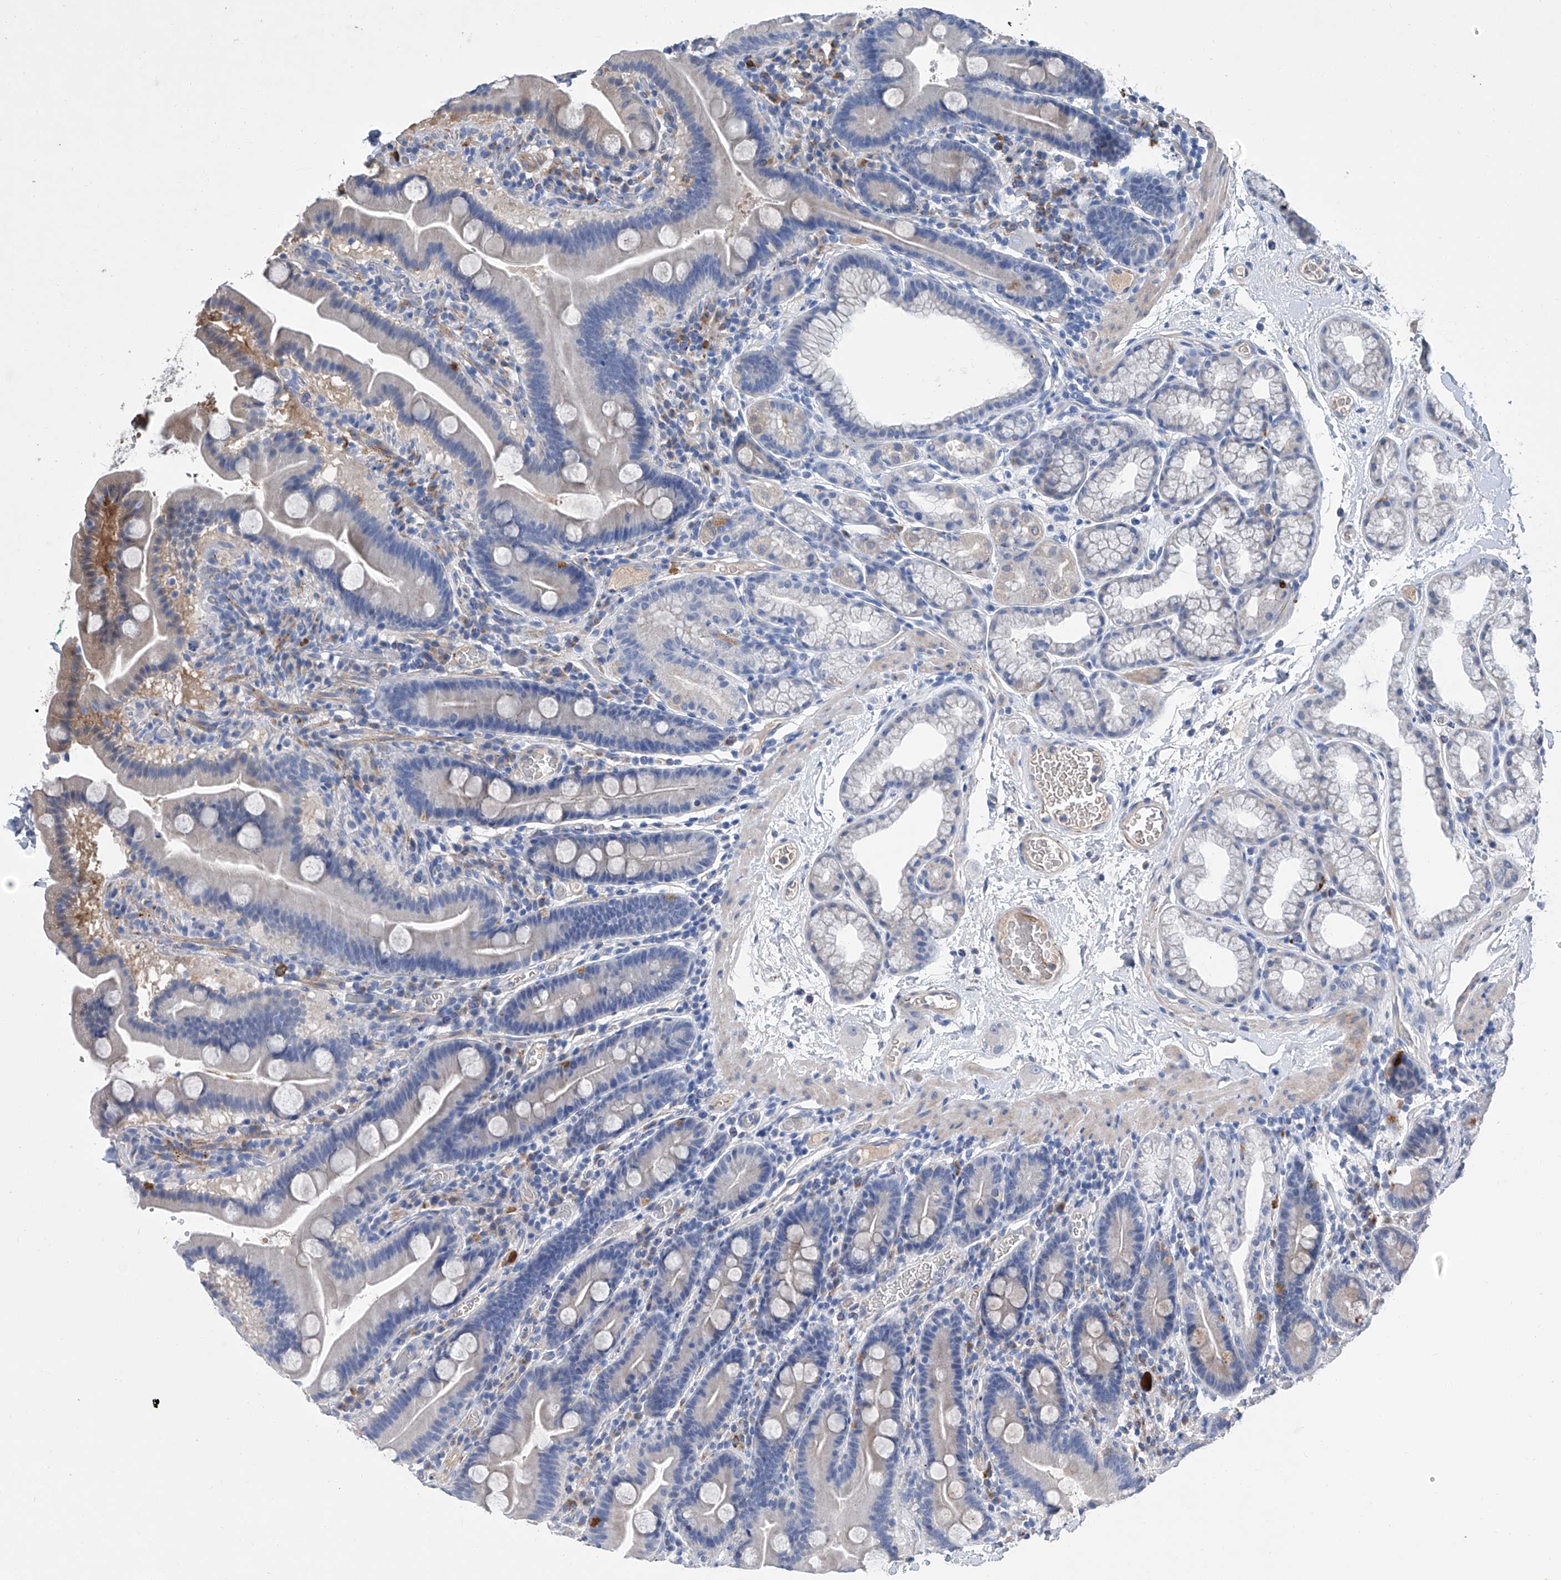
{"staining": {"intensity": "negative", "quantity": "none", "location": "none"}, "tissue": "duodenum", "cell_type": "Glandular cells", "image_type": "normal", "snomed": [{"axis": "morphology", "description": "Normal tissue, NOS"}, {"axis": "topography", "description": "Duodenum"}], "caption": "This is an IHC photomicrograph of benign duodenum. There is no positivity in glandular cells.", "gene": "GPT", "patient": {"sex": "male", "age": 55}}